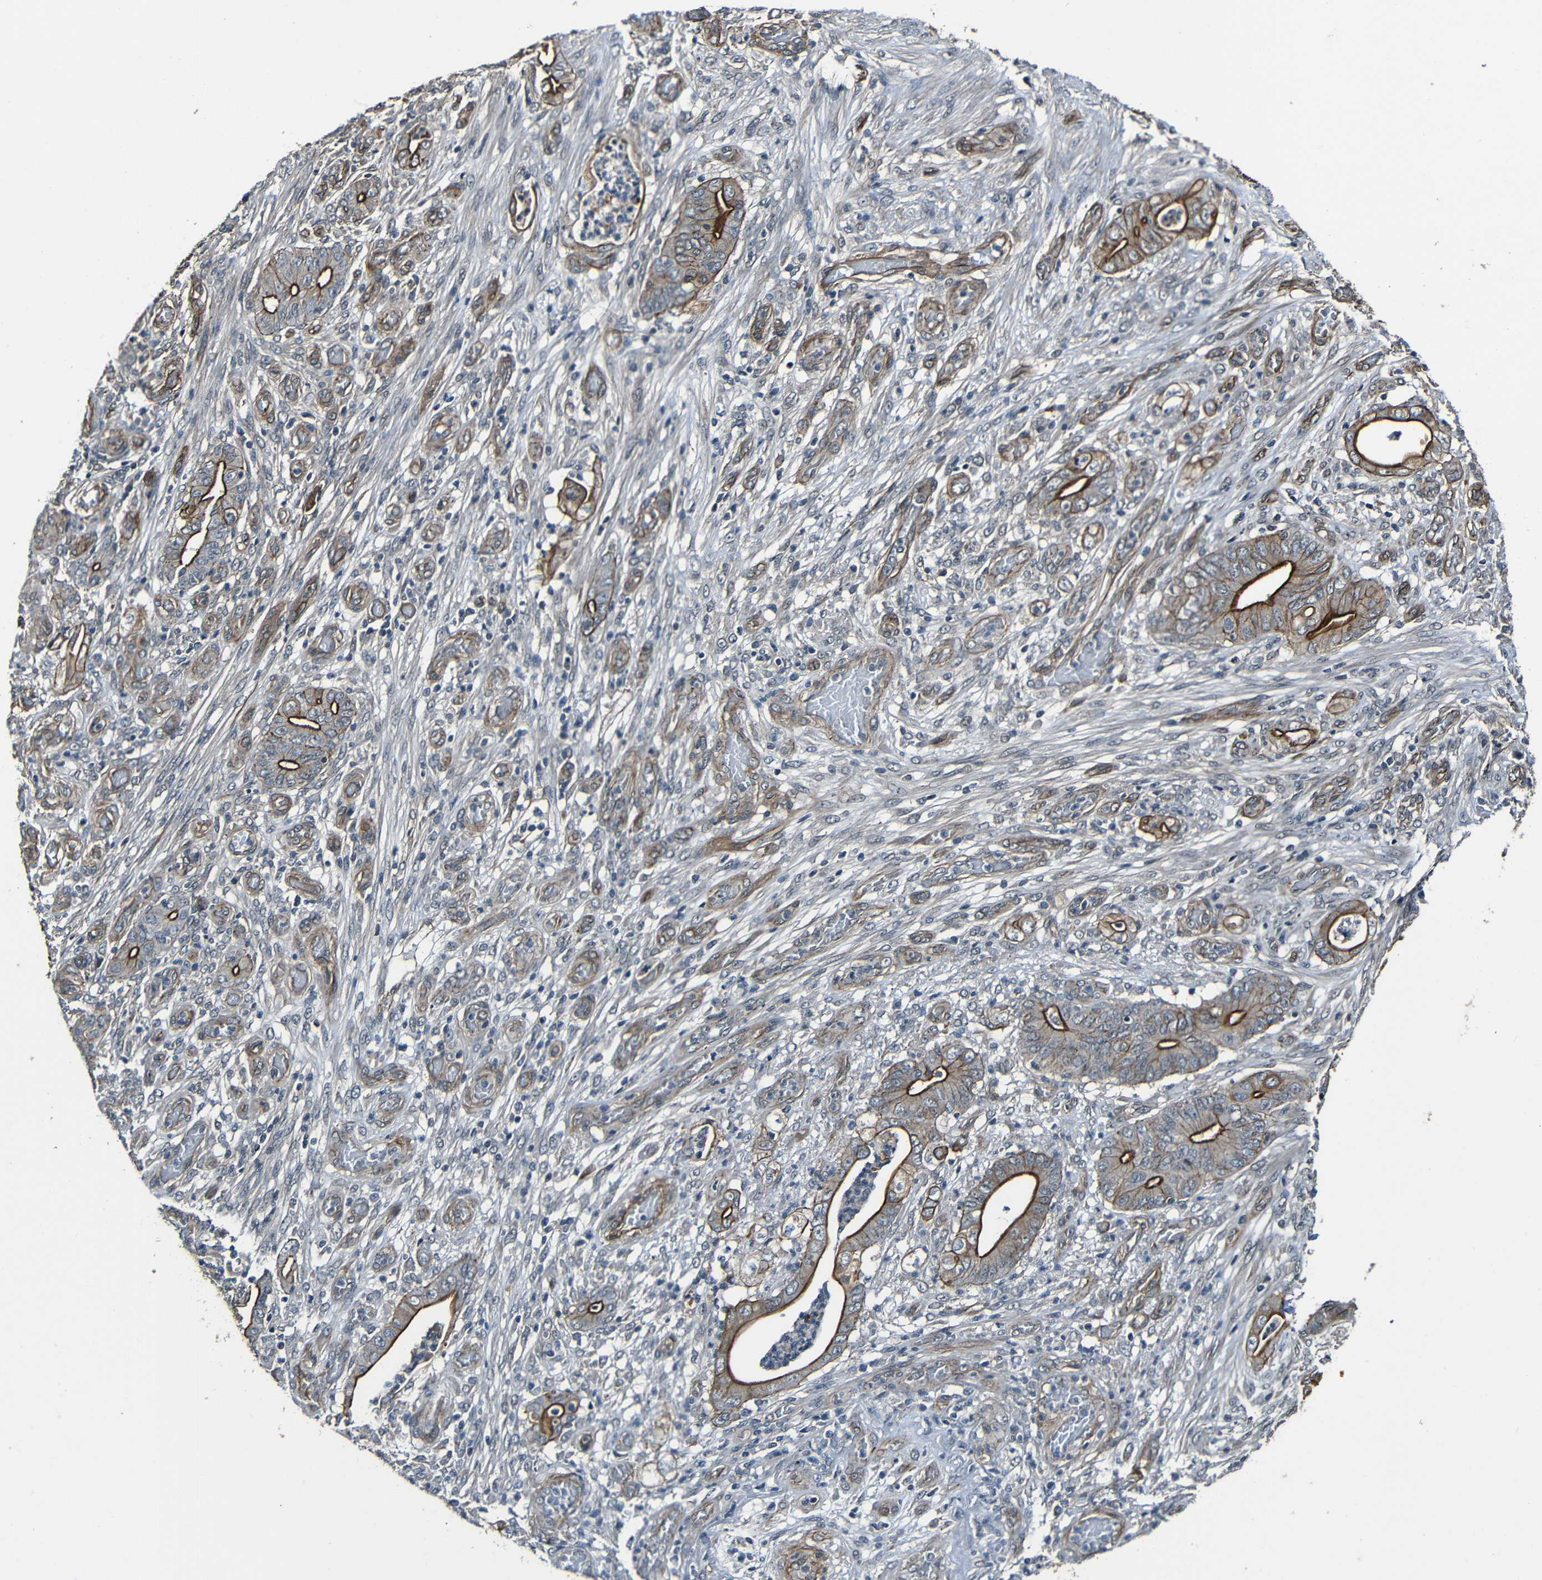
{"staining": {"intensity": "strong", "quantity": "25%-75%", "location": "cytoplasmic/membranous"}, "tissue": "stomach cancer", "cell_type": "Tumor cells", "image_type": "cancer", "snomed": [{"axis": "morphology", "description": "Adenocarcinoma, NOS"}, {"axis": "topography", "description": "Stomach"}], "caption": "Protein analysis of stomach cancer (adenocarcinoma) tissue reveals strong cytoplasmic/membranous positivity in approximately 25%-75% of tumor cells. The staining was performed using DAB (3,3'-diaminobenzidine) to visualize the protein expression in brown, while the nuclei were stained in blue with hematoxylin (Magnification: 20x).", "gene": "LGR5", "patient": {"sex": "female", "age": 73}}